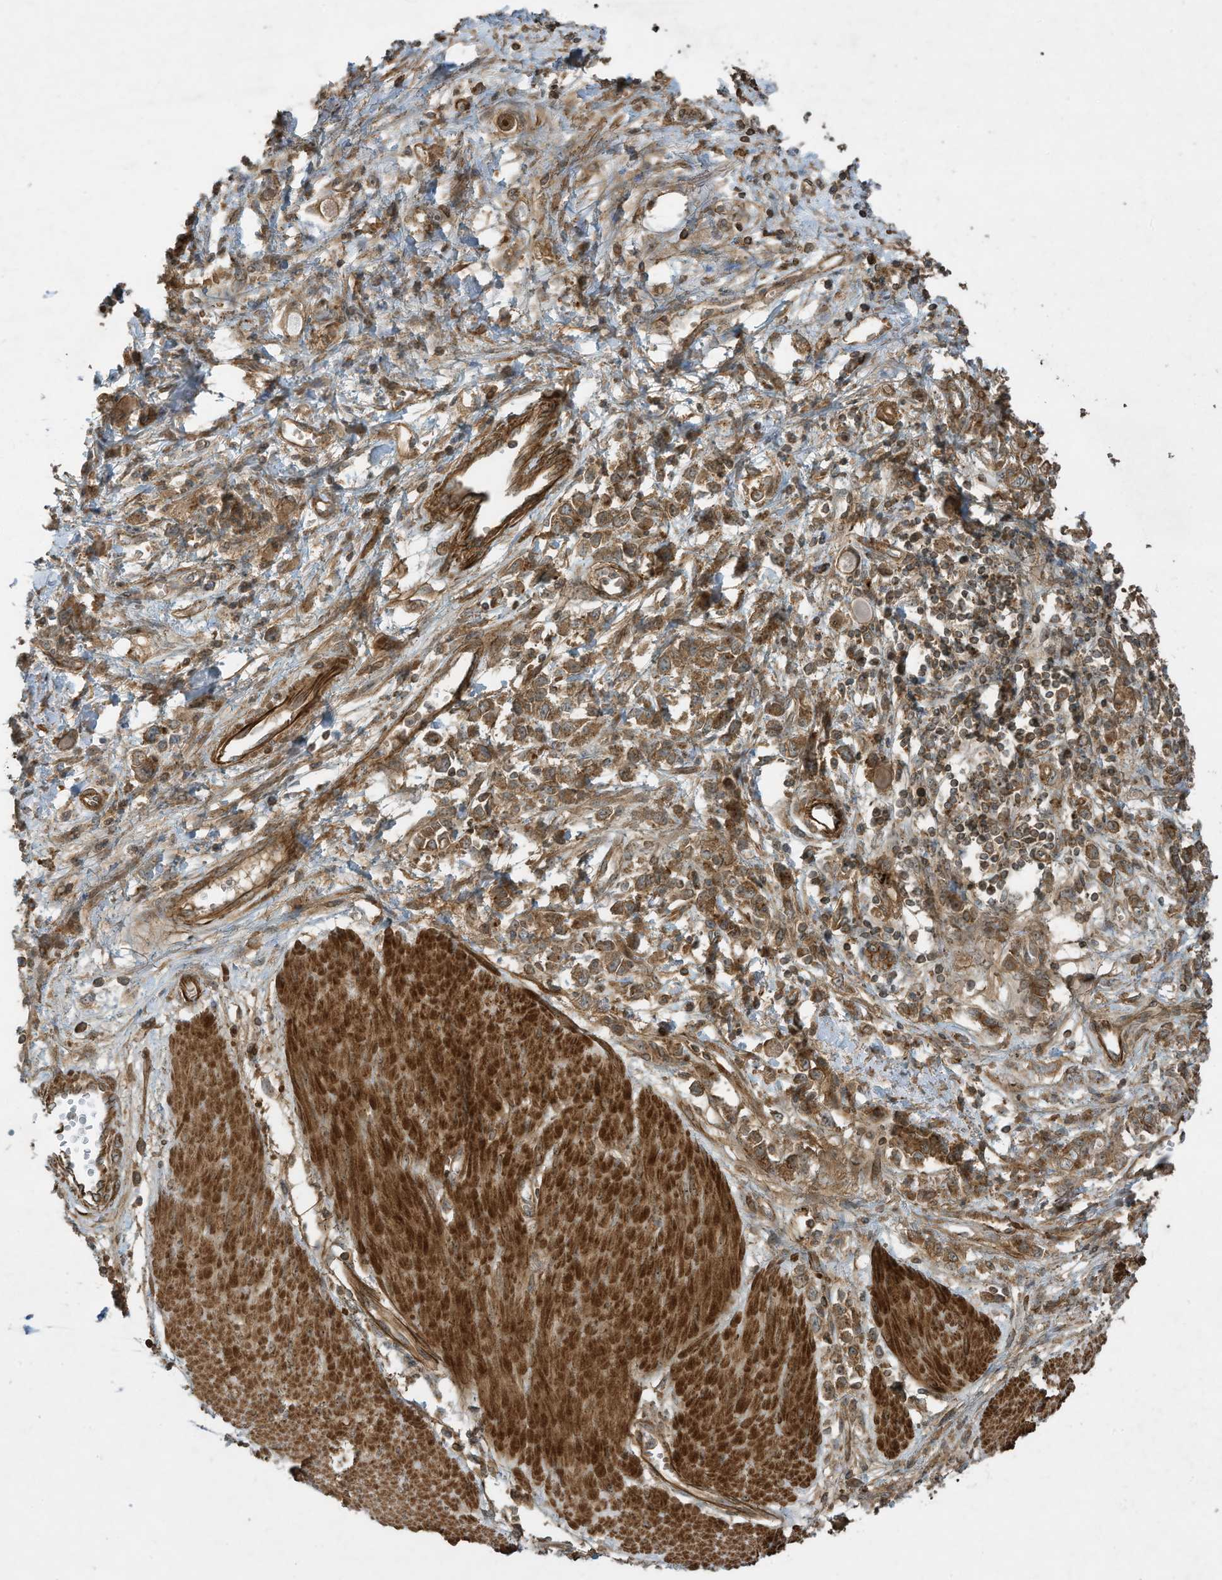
{"staining": {"intensity": "moderate", "quantity": ">75%", "location": "cytoplasmic/membranous"}, "tissue": "stomach cancer", "cell_type": "Tumor cells", "image_type": "cancer", "snomed": [{"axis": "morphology", "description": "Adenocarcinoma, NOS"}, {"axis": "topography", "description": "Stomach"}], "caption": "Brown immunohistochemical staining in human stomach cancer demonstrates moderate cytoplasmic/membranous positivity in approximately >75% of tumor cells.", "gene": "DDIT4", "patient": {"sex": "female", "age": 76}}